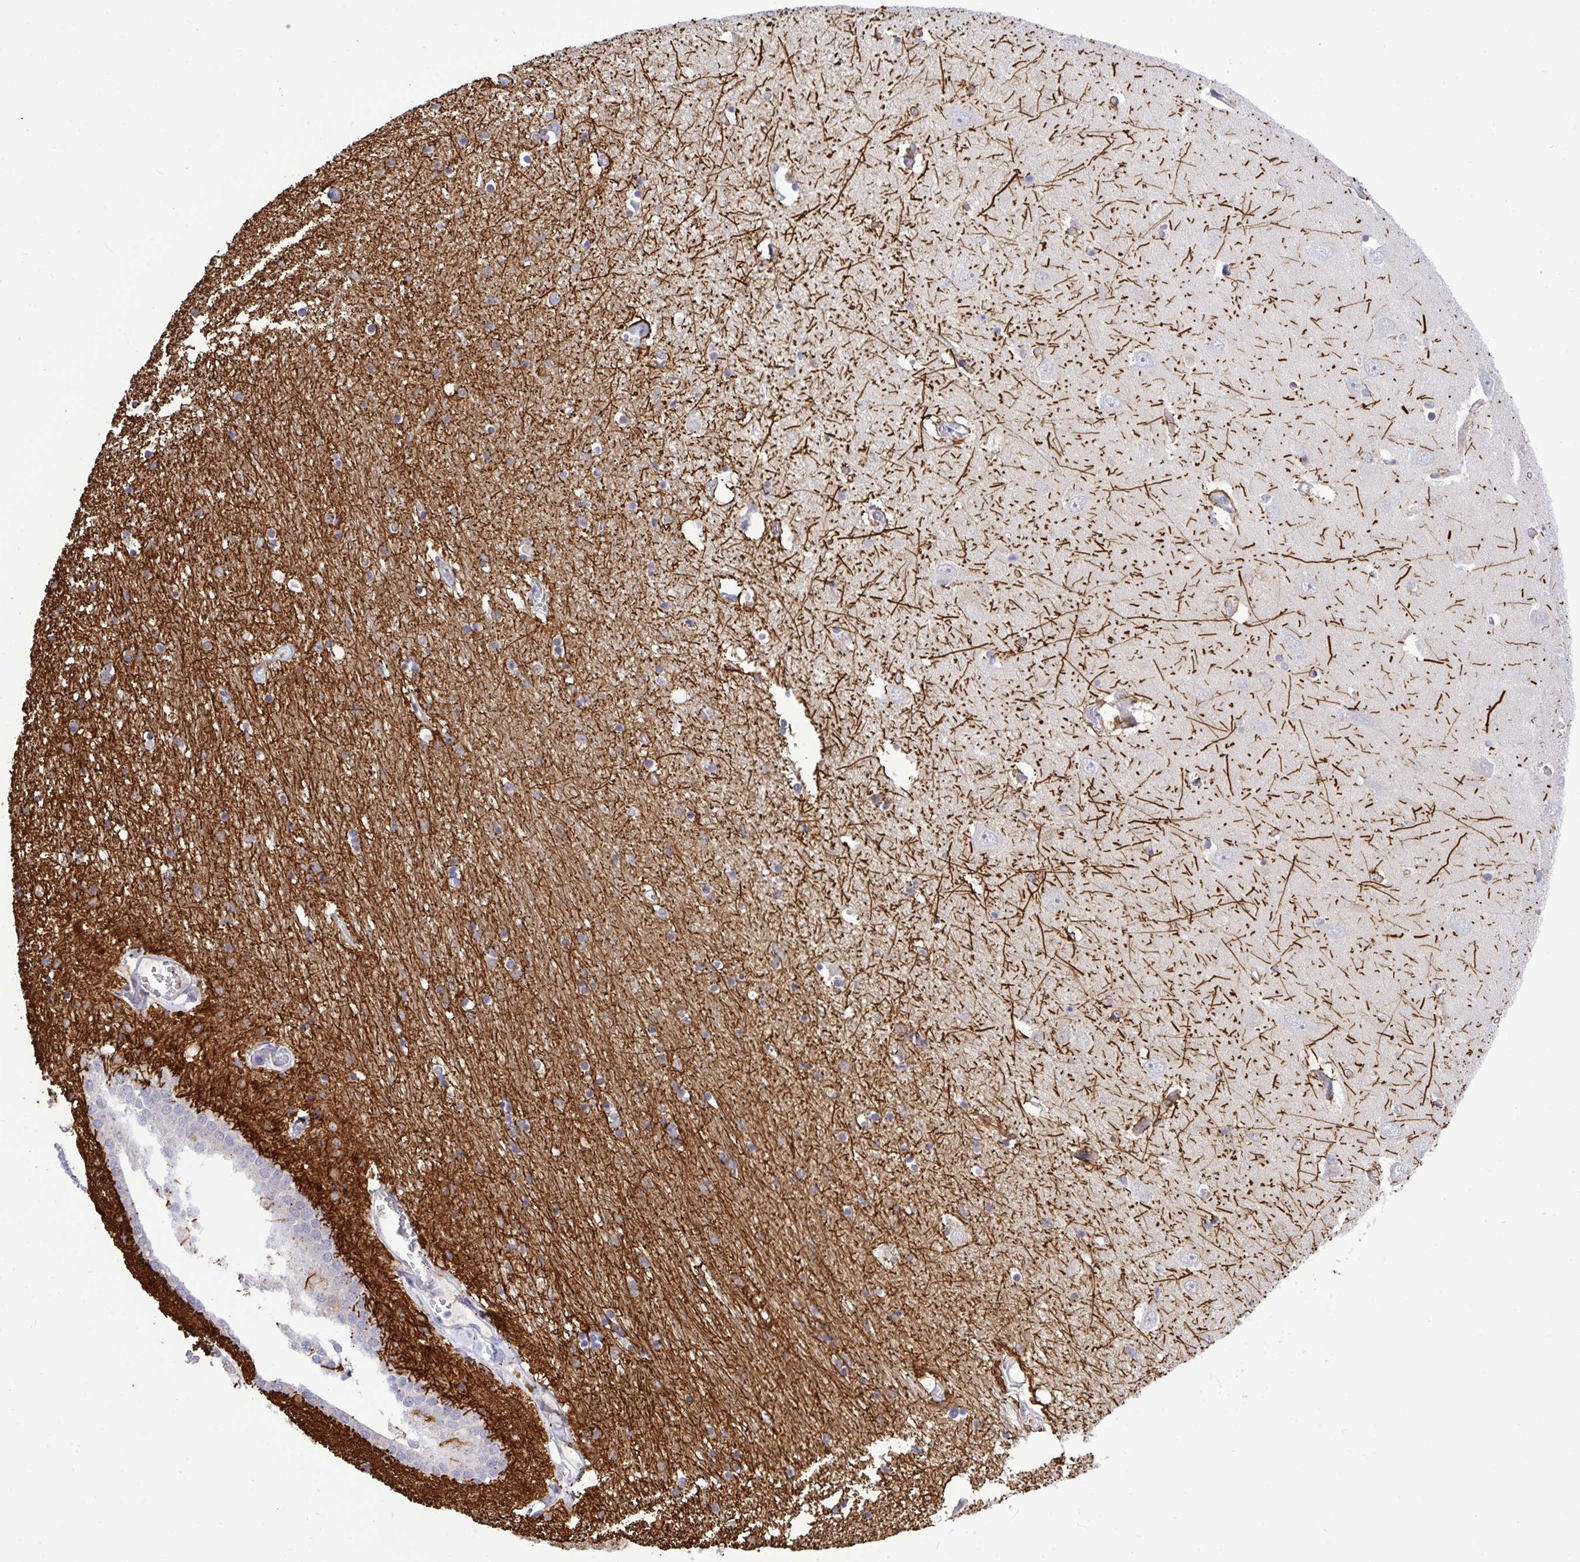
{"staining": {"intensity": "strong", "quantity": "<25%", "location": "cytoplasmic/membranous"}, "tissue": "caudate", "cell_type": "Glial cells", "image_type": "normal", "snomed": [{"axis": "morphology", "description": "Normal tissue, NOS"}, {"axis": "topography", "description": "Lateral ventricle wall"}, {"axis": "topography", "description": "Hippocampus"}], "caption": "Protein expression analysis of benign caudate shows strong cytoplasmic/membranous staining in approximately <25% of glial cells. (DAB IHC, brown staining for protein, blue staining for nuclei).", "gene": "THOP1", "patient": {"sex": "female", "age": 63}}